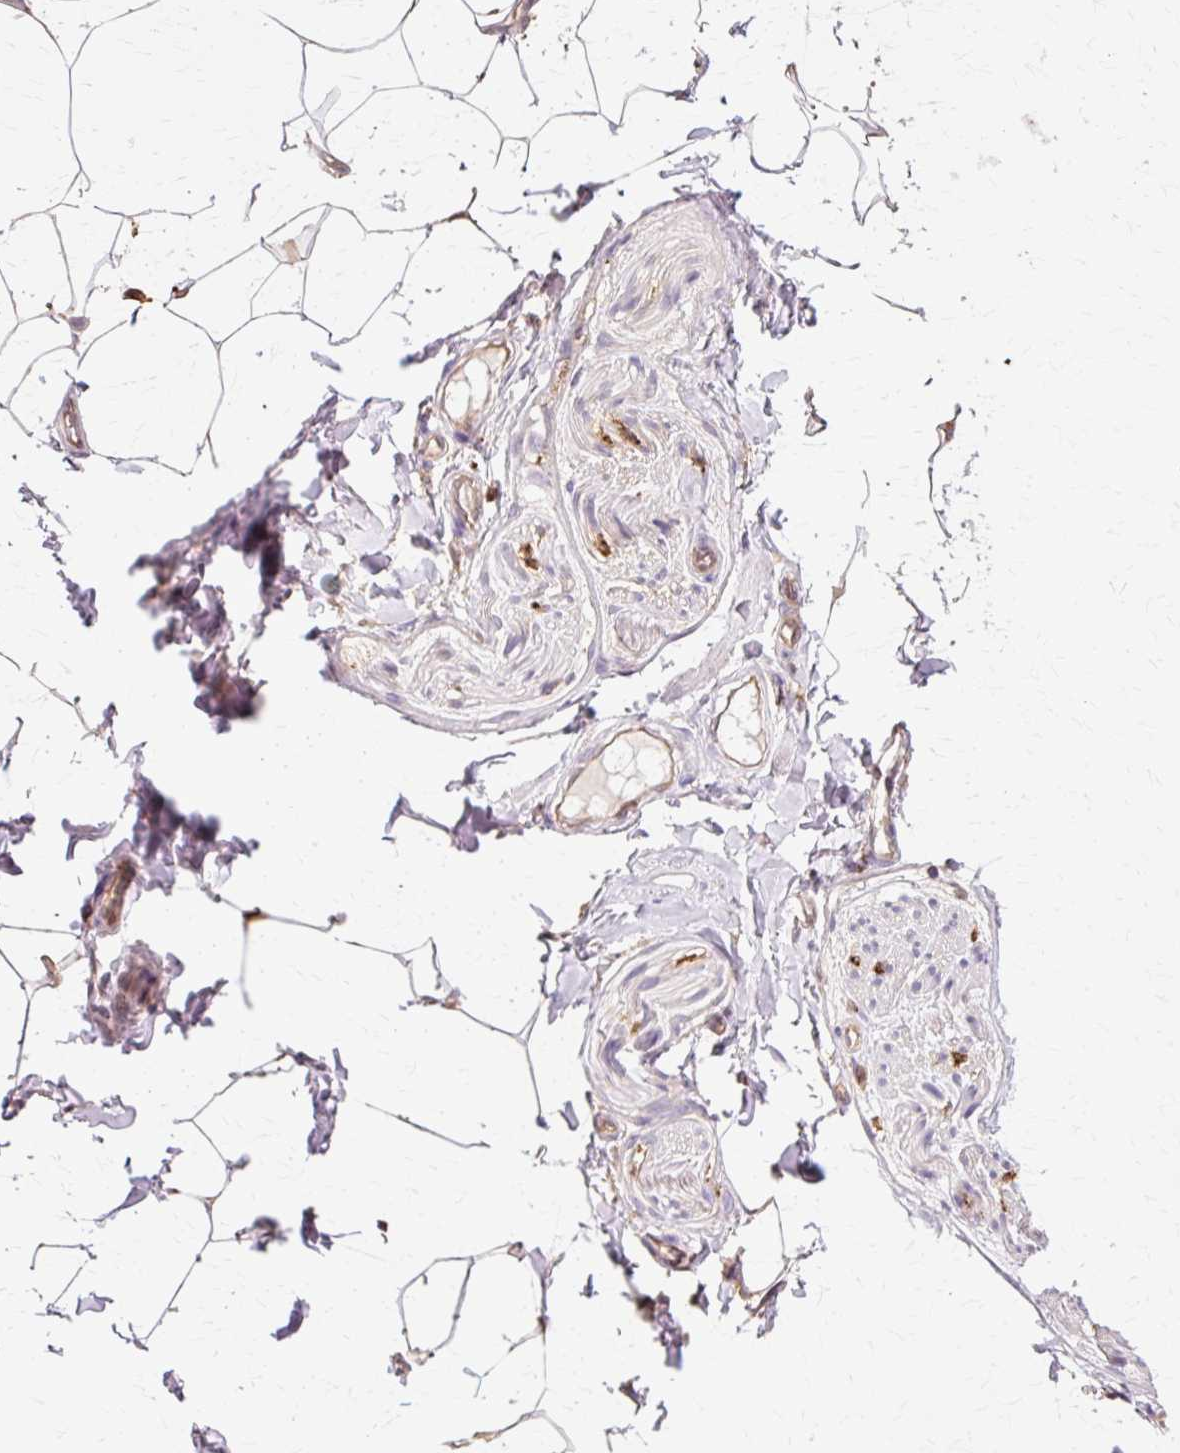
{"staining": {"intensity": "weak", "quantity": ">75%", "location": "cytoplasmic/membranous"}, "tissue": "adipose tissue", "cell_type": "Adipocytes", "image_type": "normal", "snomed": [{"axis": "morphology", "description": "Normal tissue, NOS"}, {"axis": "topography", "description": "Vascular tissue"}, {"axis": "topography", "description": "Peripheral nerve tissue"}], "caption": "Protein staining by immunohistochemistry shows weak cytoplasmic/membranous staining in about >75% of adipocytes in unremarkable adipose tissue. (Brightfield microscopy of DAB IHC at high magnification).", "gene": "GPX1", "patient": {"sex": "male", "age": 41}}